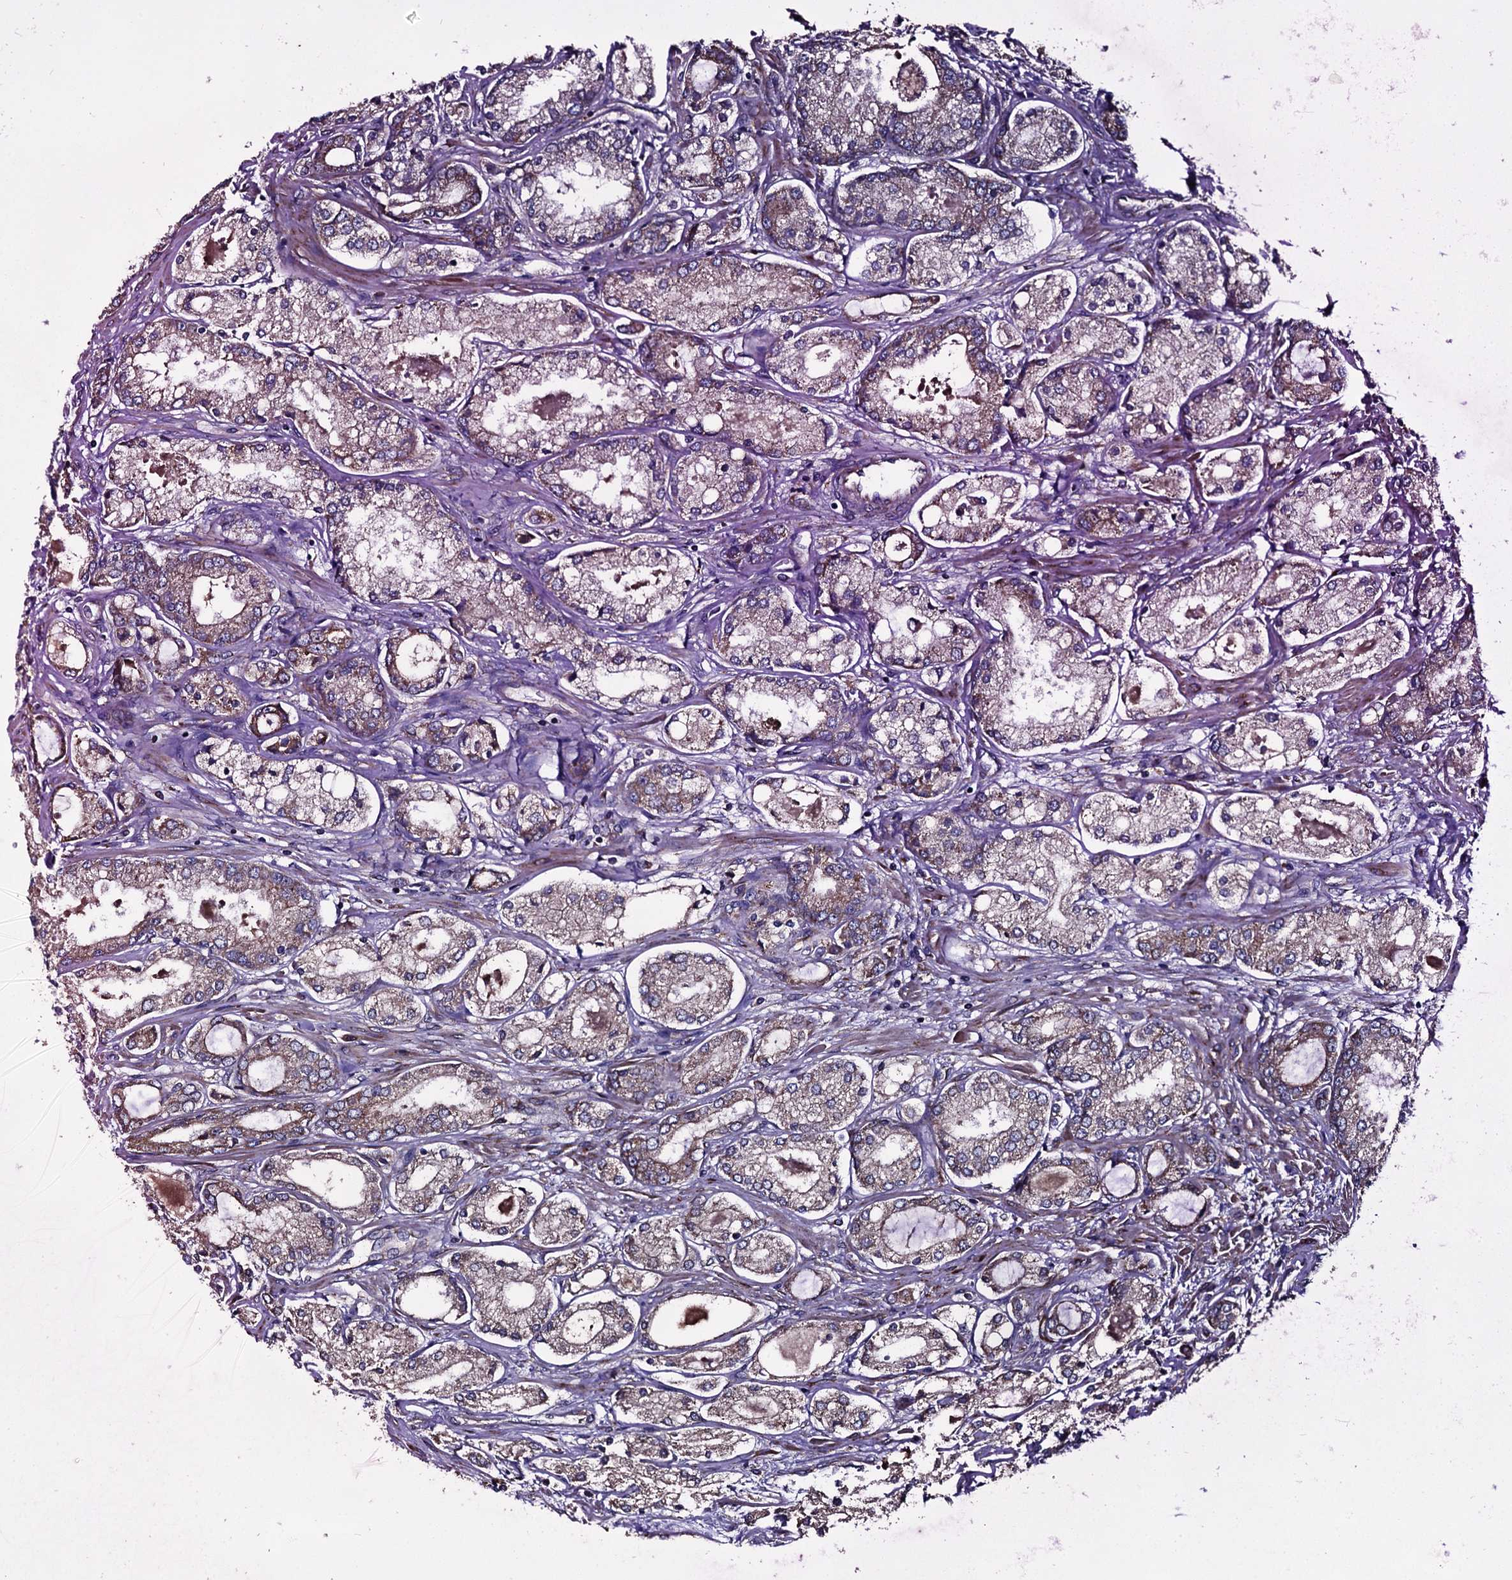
{"staining": {"intensity": "moderate", "quantity": "25%-75%", "location": "cytoplasmic/membranous"}, "tissue": "prostate cancer", "cell_type": "Tumor cells", "image_type": "cancer", "snomed": [{"axis": "morphology", "description": "Adenocarcinoma, Low grade"}, {"axis": "topography", "description": "Prostate"}], "caption": "Protein expression analysis of human prostate cancer reveals moderate cytoplasmic/membranous positivity in about 25%-75% of tumor cells.", "gene": "ACSS3", "patient": {"sex": "male", "age": 68}}